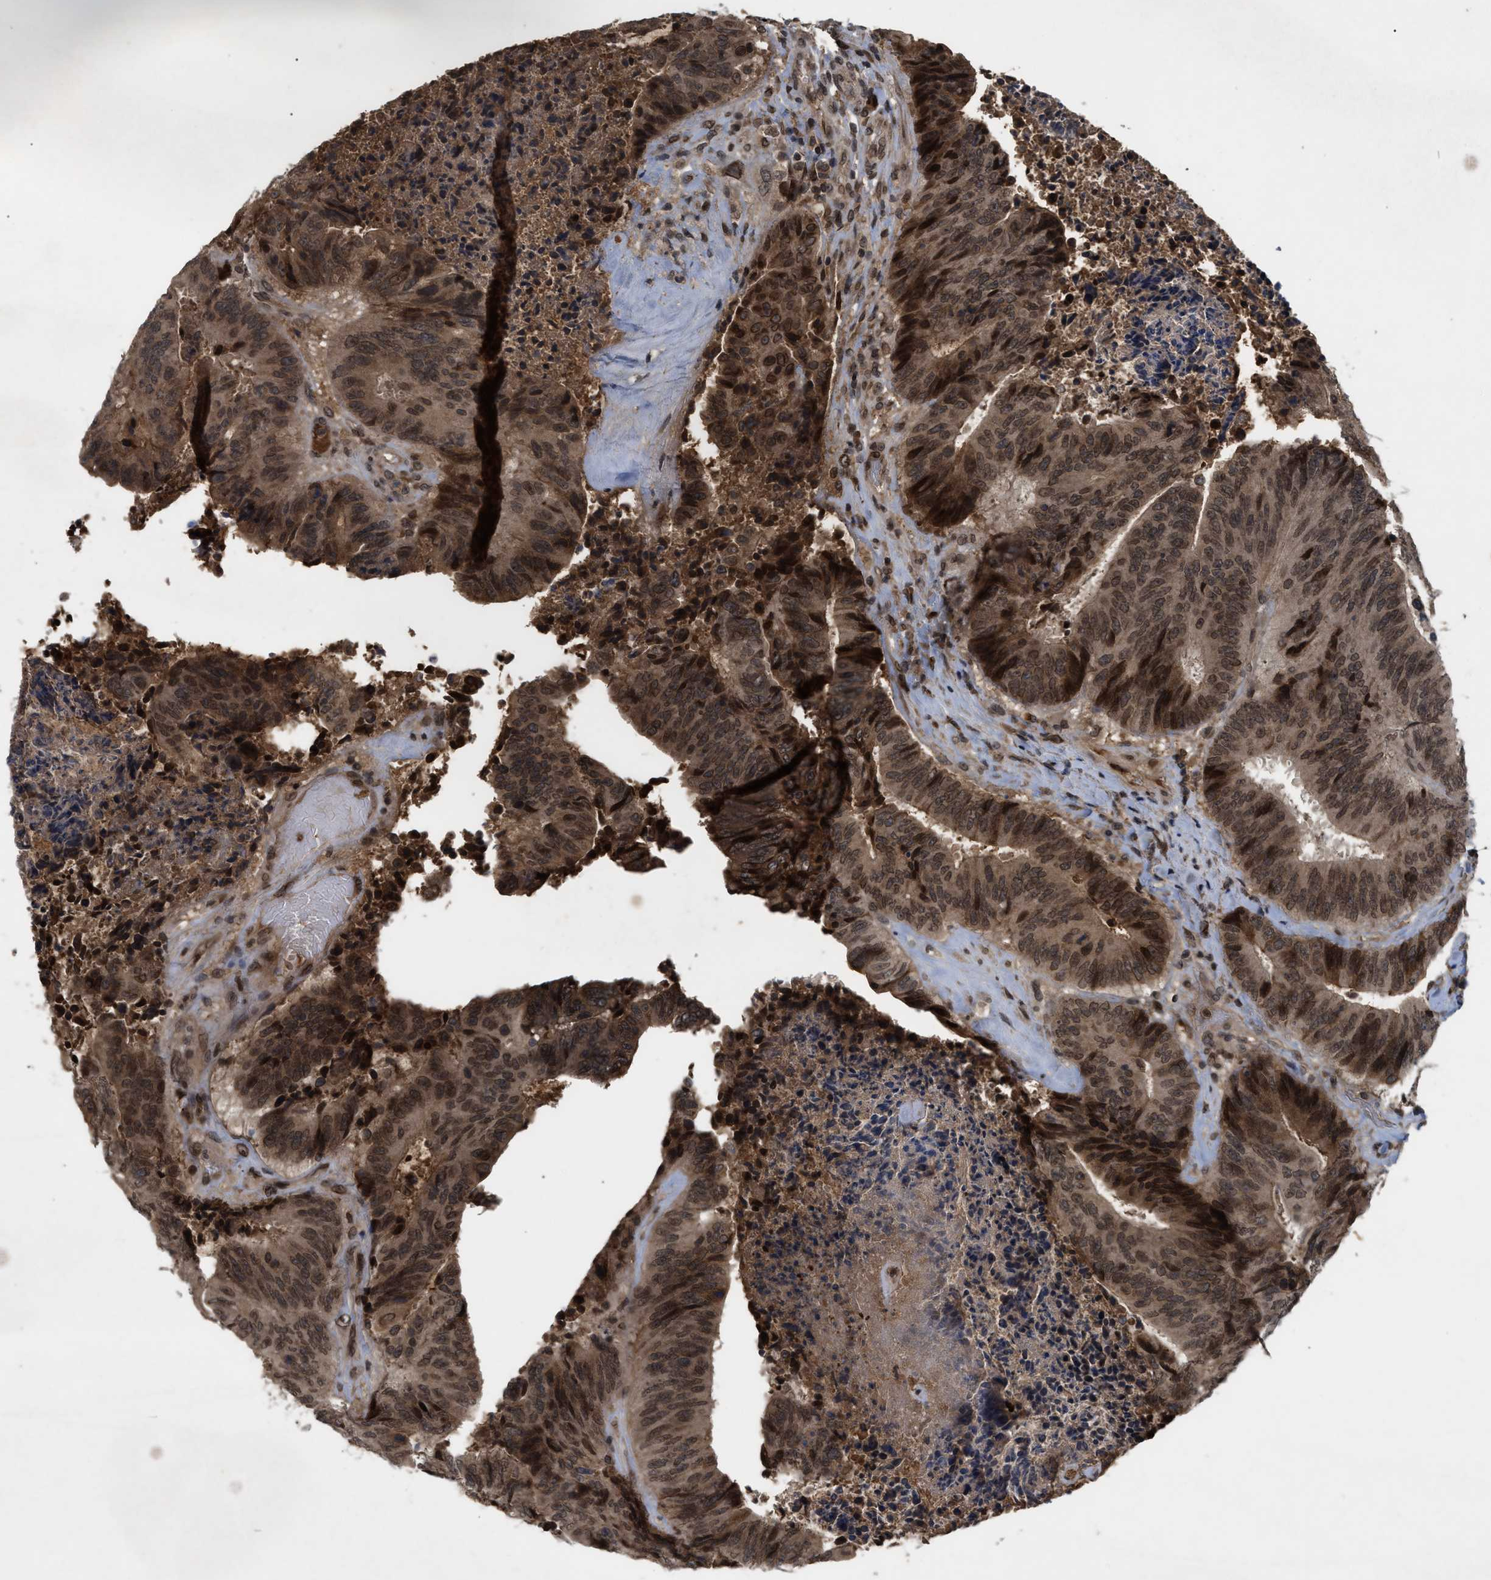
{"staining": {"intensity": "moderate", "quantity": ">75%", "location": "cytoplasmic/membranous,nuclear"}, "tissue": "colorectal cancer", "cell_type": "Tumor cells", "image_type": "cancer", "snomed": [{"axis": "morphology", "description": "Adenocarcinoma, NOS"}, {"axis": "topography", "description": "Rectum"}], "caption": "High-power microscopy captured an IHC photomicrograph of colorectal cancer (adenocarcinoma), revealing moderate cytoplasmic/membranous and nuclear positivity in about >75% of tumor cells.", "gene": "CRY1", "patient": {"sex": "male", "age": 72}}